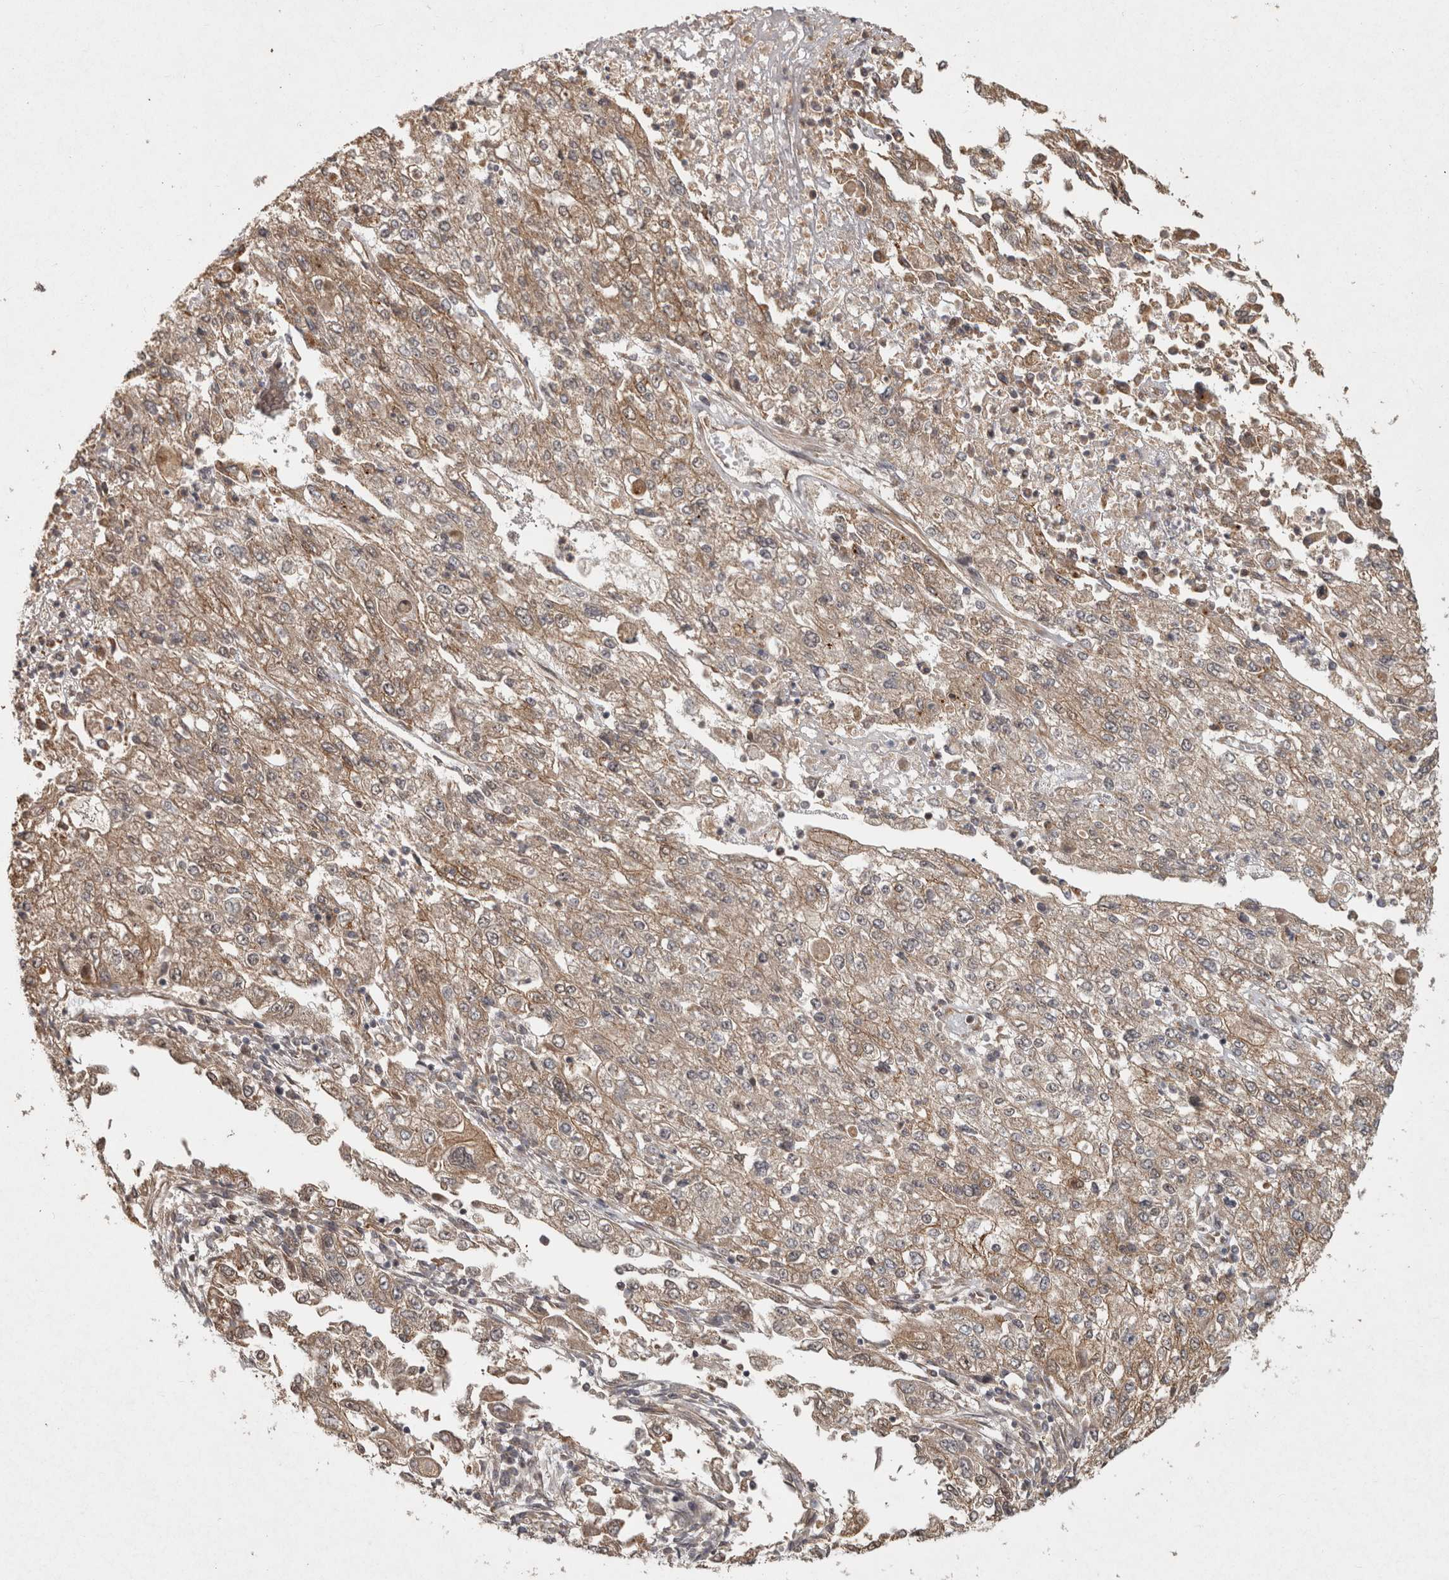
{"staining": {"intensity": "weak", "quantity": ">75%", "location": "cytoplasmic/membranous"}, "tissue": "endometrial cancer", "cell_type": "Tumor cells", "image_type": "cancer", "snomed": [{"axis": "morphology", "description": "Adenocarcinoma, NOS"}, {"axis": "topography", "description": "Endometrium"}], "caption": "A high-resolution micrograph shows immunohistochemistry staining of endometrial cancer (adenocarcinoma), which reveals weak cytoplasmic/membranous staining in about >75% of tumor cells.", "gene": "CAMSAP2", "patient": {"sex": "female", "age": 49}}